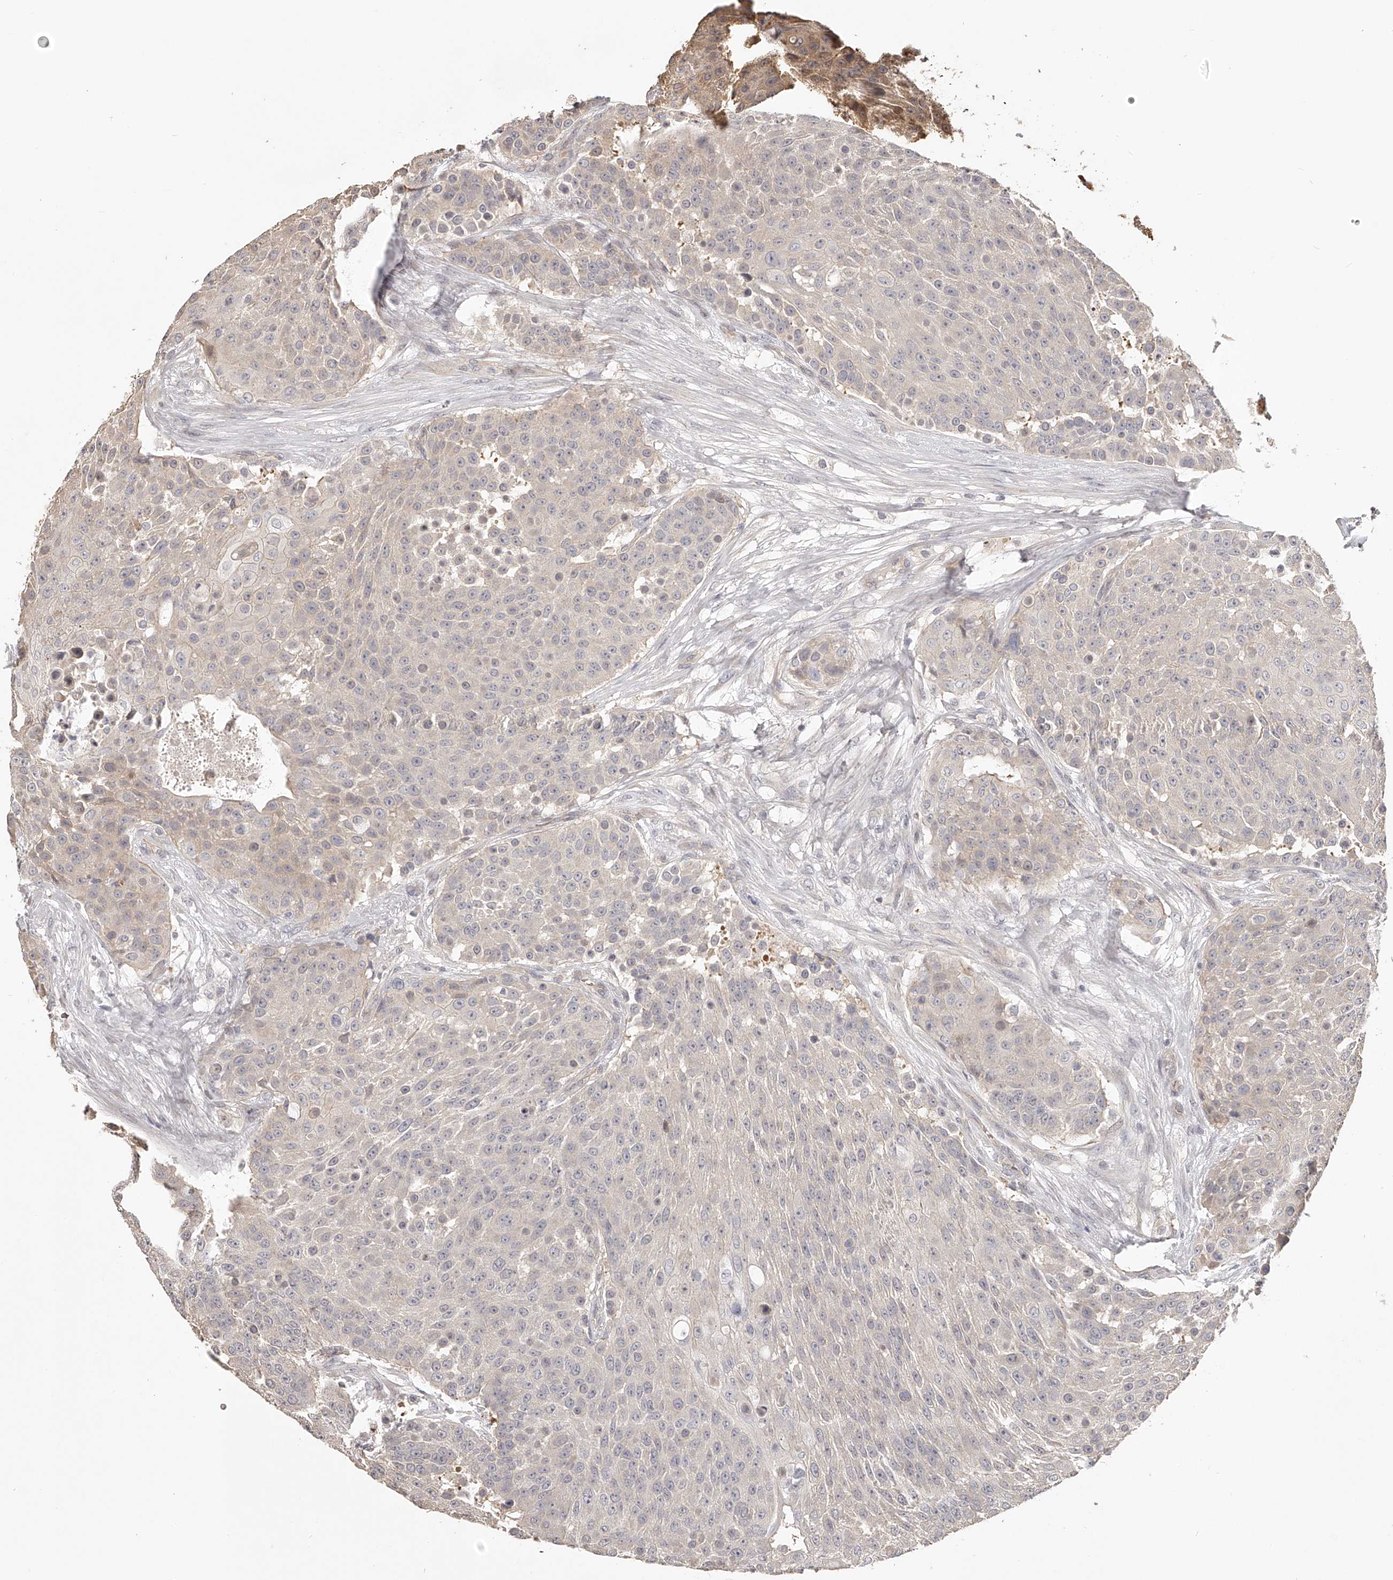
{"staining": {"intensity": "weak", "quantity": "<25%", "location": "cytoplasmic/membranous"}, "tissue": "urothelial cancer", "cell_type": "Tumor cells", "image_type": "cancer", "snomed": [{"axis": "morphology", "description": "Urothelial carcinoma, High grade"}, {"axis": "topography", "description": "Urinary bladder"}], "caption": "Tumor cells are negative for brown protein staining in urothelial cancer.", "gene": "ZNF582", "patient": {"sex": "female", "age": 63}}